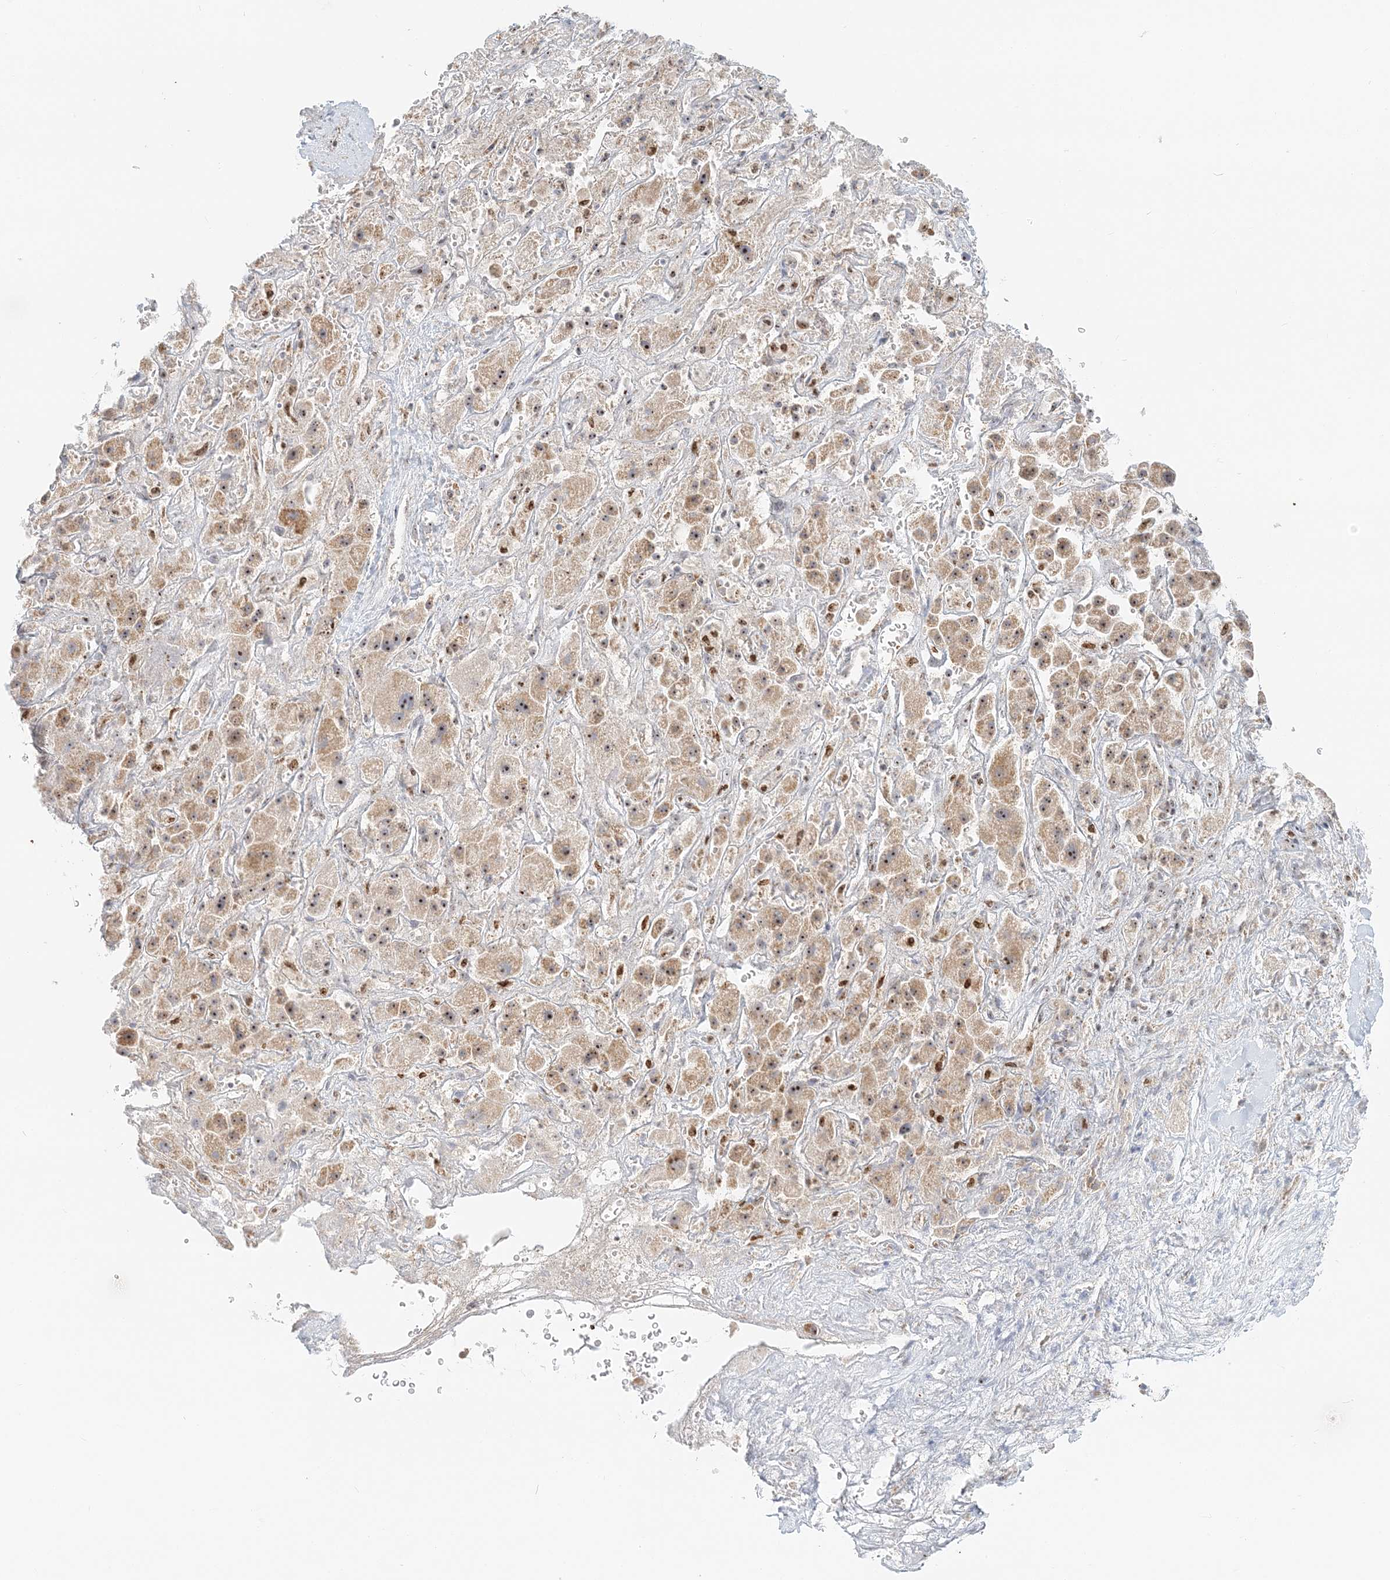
{"staining": {"intensity": "moderate", "quantity": ">75%", "location": "cytoplasmic/membranous,nuclear"}, "tissue": "liver cancer", "cell_type": "Tumor cells", "image_type": "cancer", "snomed": [{"axis": "morphology", "description": "Cholangiocarcinoma"}, {"axis": "topography", "description": "Liver"}], "caption": "Human liver cholangiocarcinoma stained with a protein marker demonstrates moderate staining in tumor cells.", "gene": "UBE2F", "patient": {"sex": "female", "age": 52}}